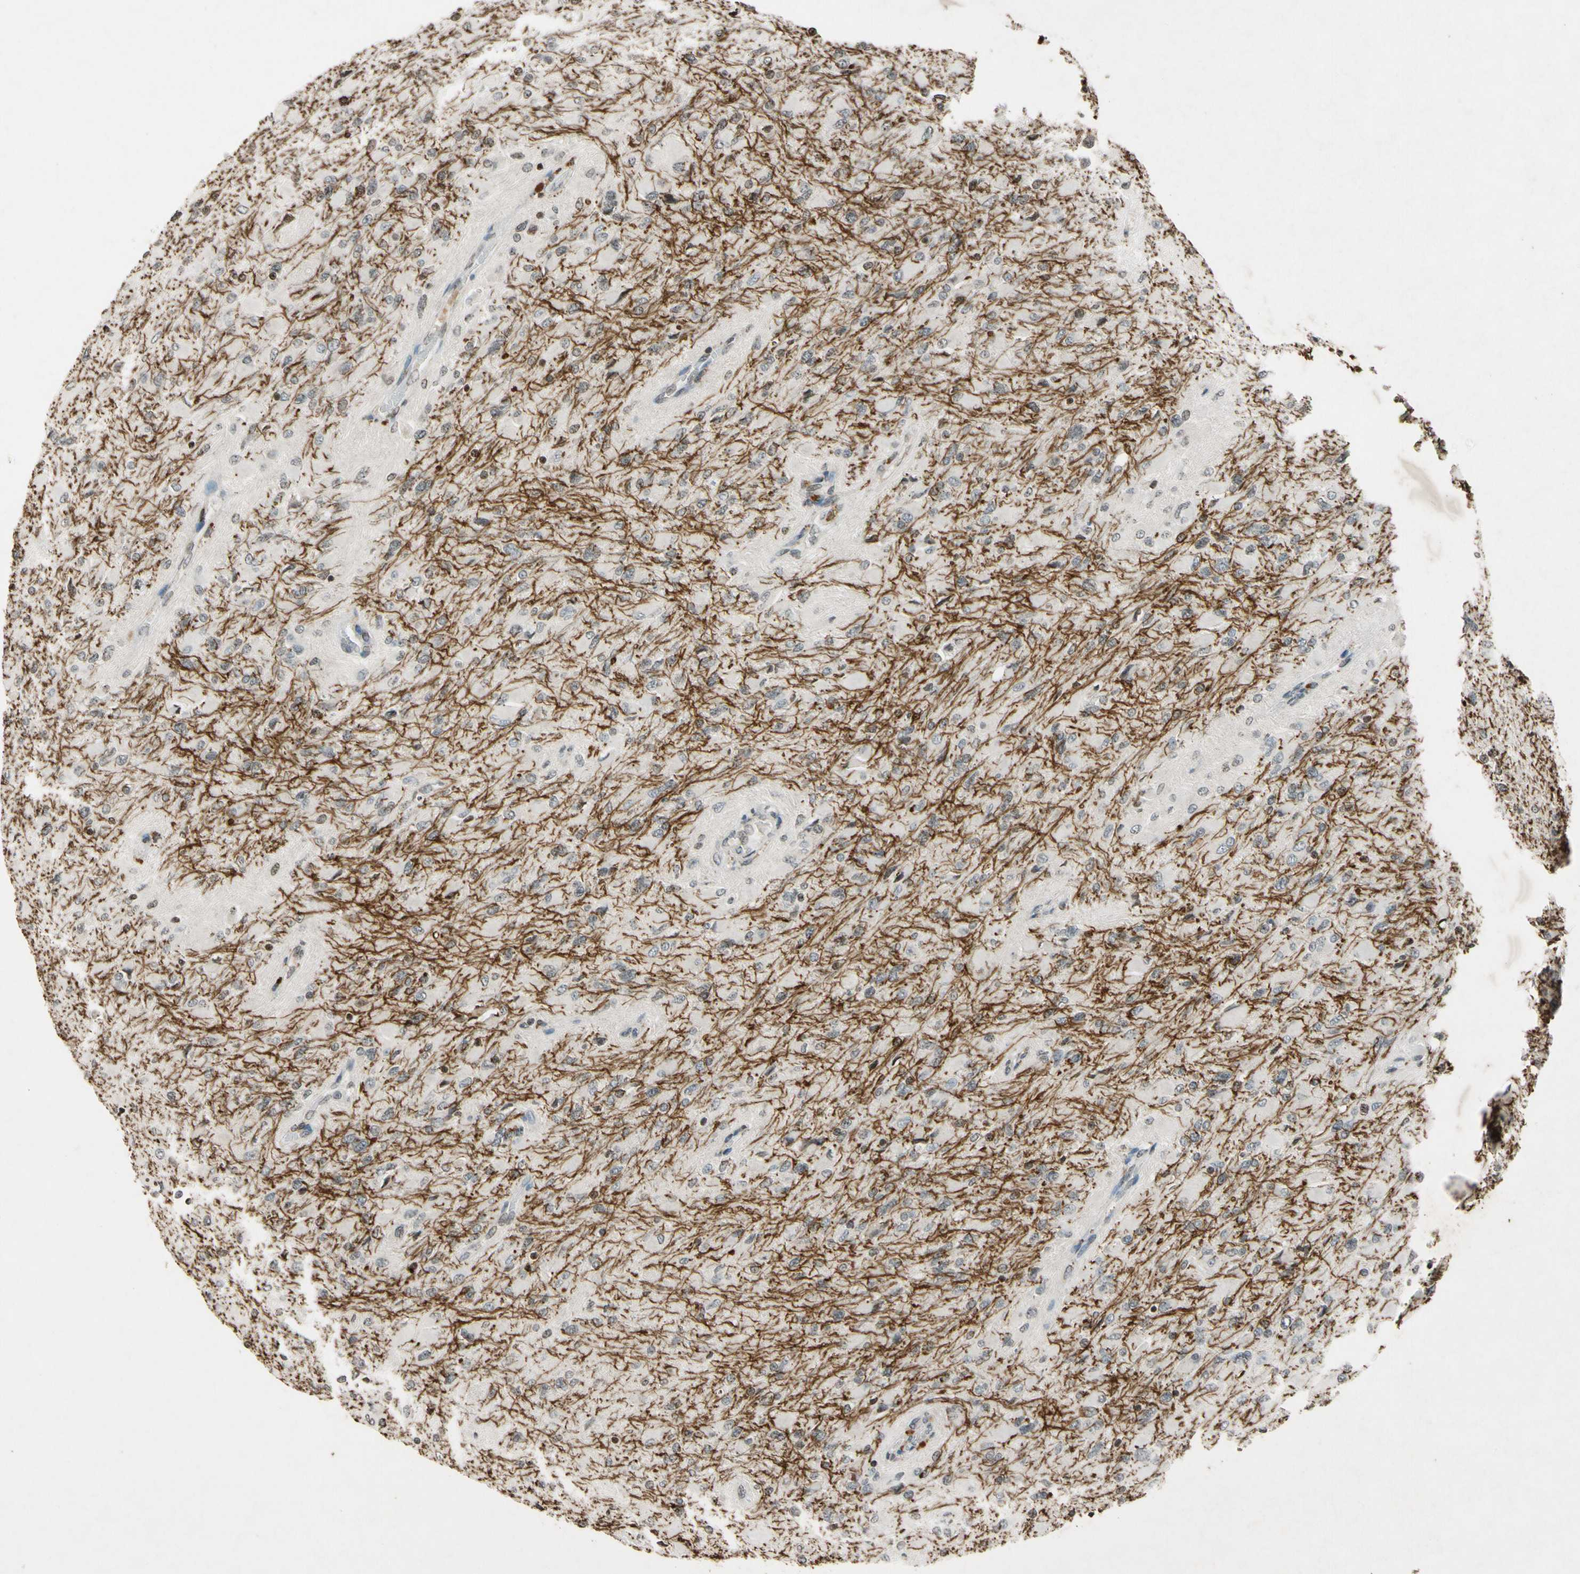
{"staining": {"intensity": "moderate", "quantity": ">75%", "location": "cytoplasmic/membranous"}, "tissue": "glioma", "cell_type": "Tumor cells", "image_type": "cancer", "snomed": [{"axis": "morphology", "description": "Glioma, malignant, High grade"}, {"axis": "topography", "description": "Cerebral cortex"}], "caption": "IHC histopathology image of neoplastic tissue: high-grade glioma (malignant) stained using IHC reveals medium levels of moderate protein expression localized specifically in the cytoplasmic/membranous of tumor cells, appearing as a cytoplasmic/membranous brown color.", "gene": "CLDN11", "patient": {"sex": "female", "age": 36}}